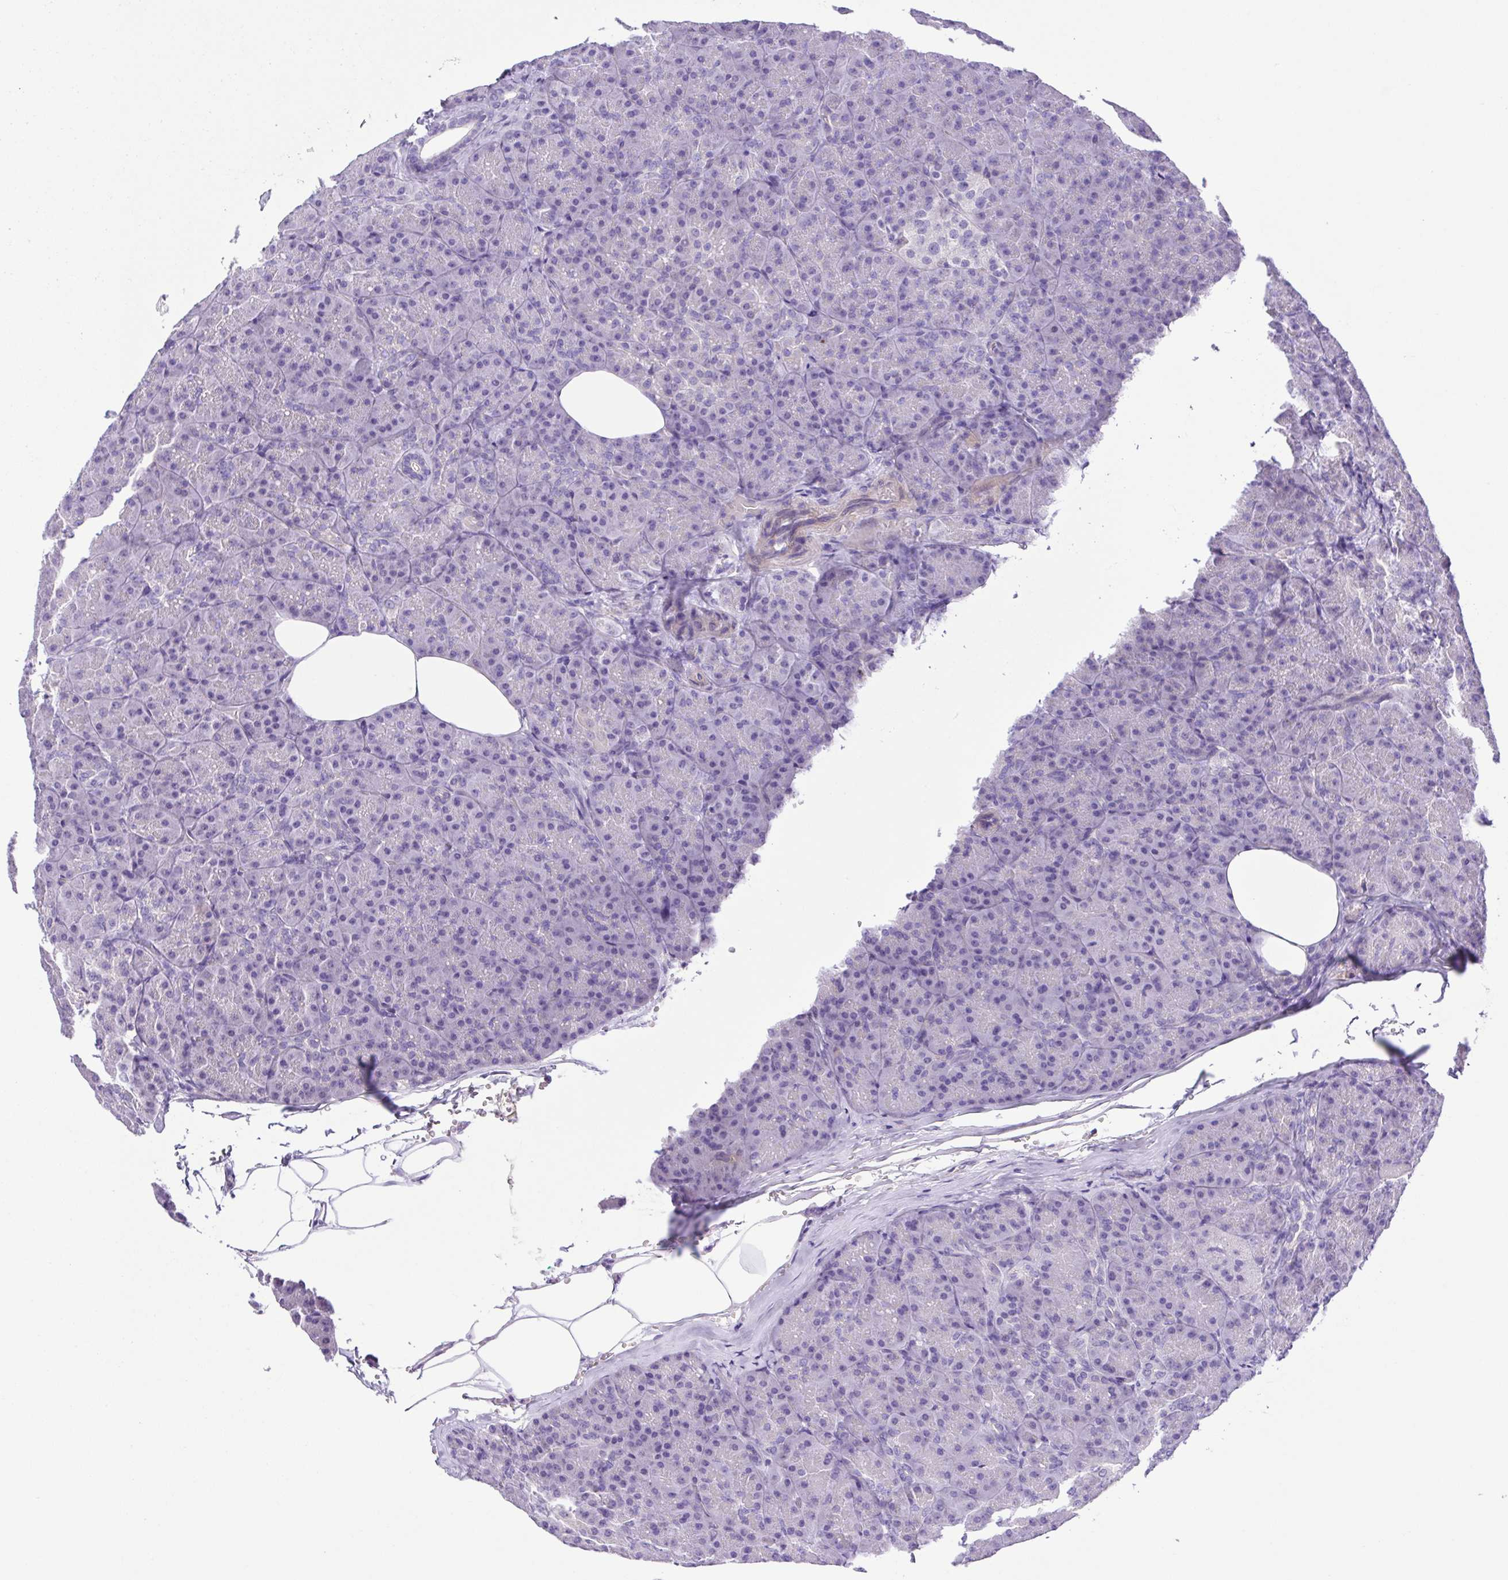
{"staining": {"intensity": "negative", "quantity": "none", "location": "none"}, "tissue": "pancreas", "cell_type": "Exocrine glandular cells", "image_type": "normal", "snomed": [{"axis": "morphology", "description": "Normal tissue, NOS"}, {"axis": "topography", "description": "Pancreas"}], "caption": "The micrograph reveals no staining of exocrine glandular cells in normal pancreas.", "gene": "ISM2", "patient": {"sex": "male", "age": 57}}